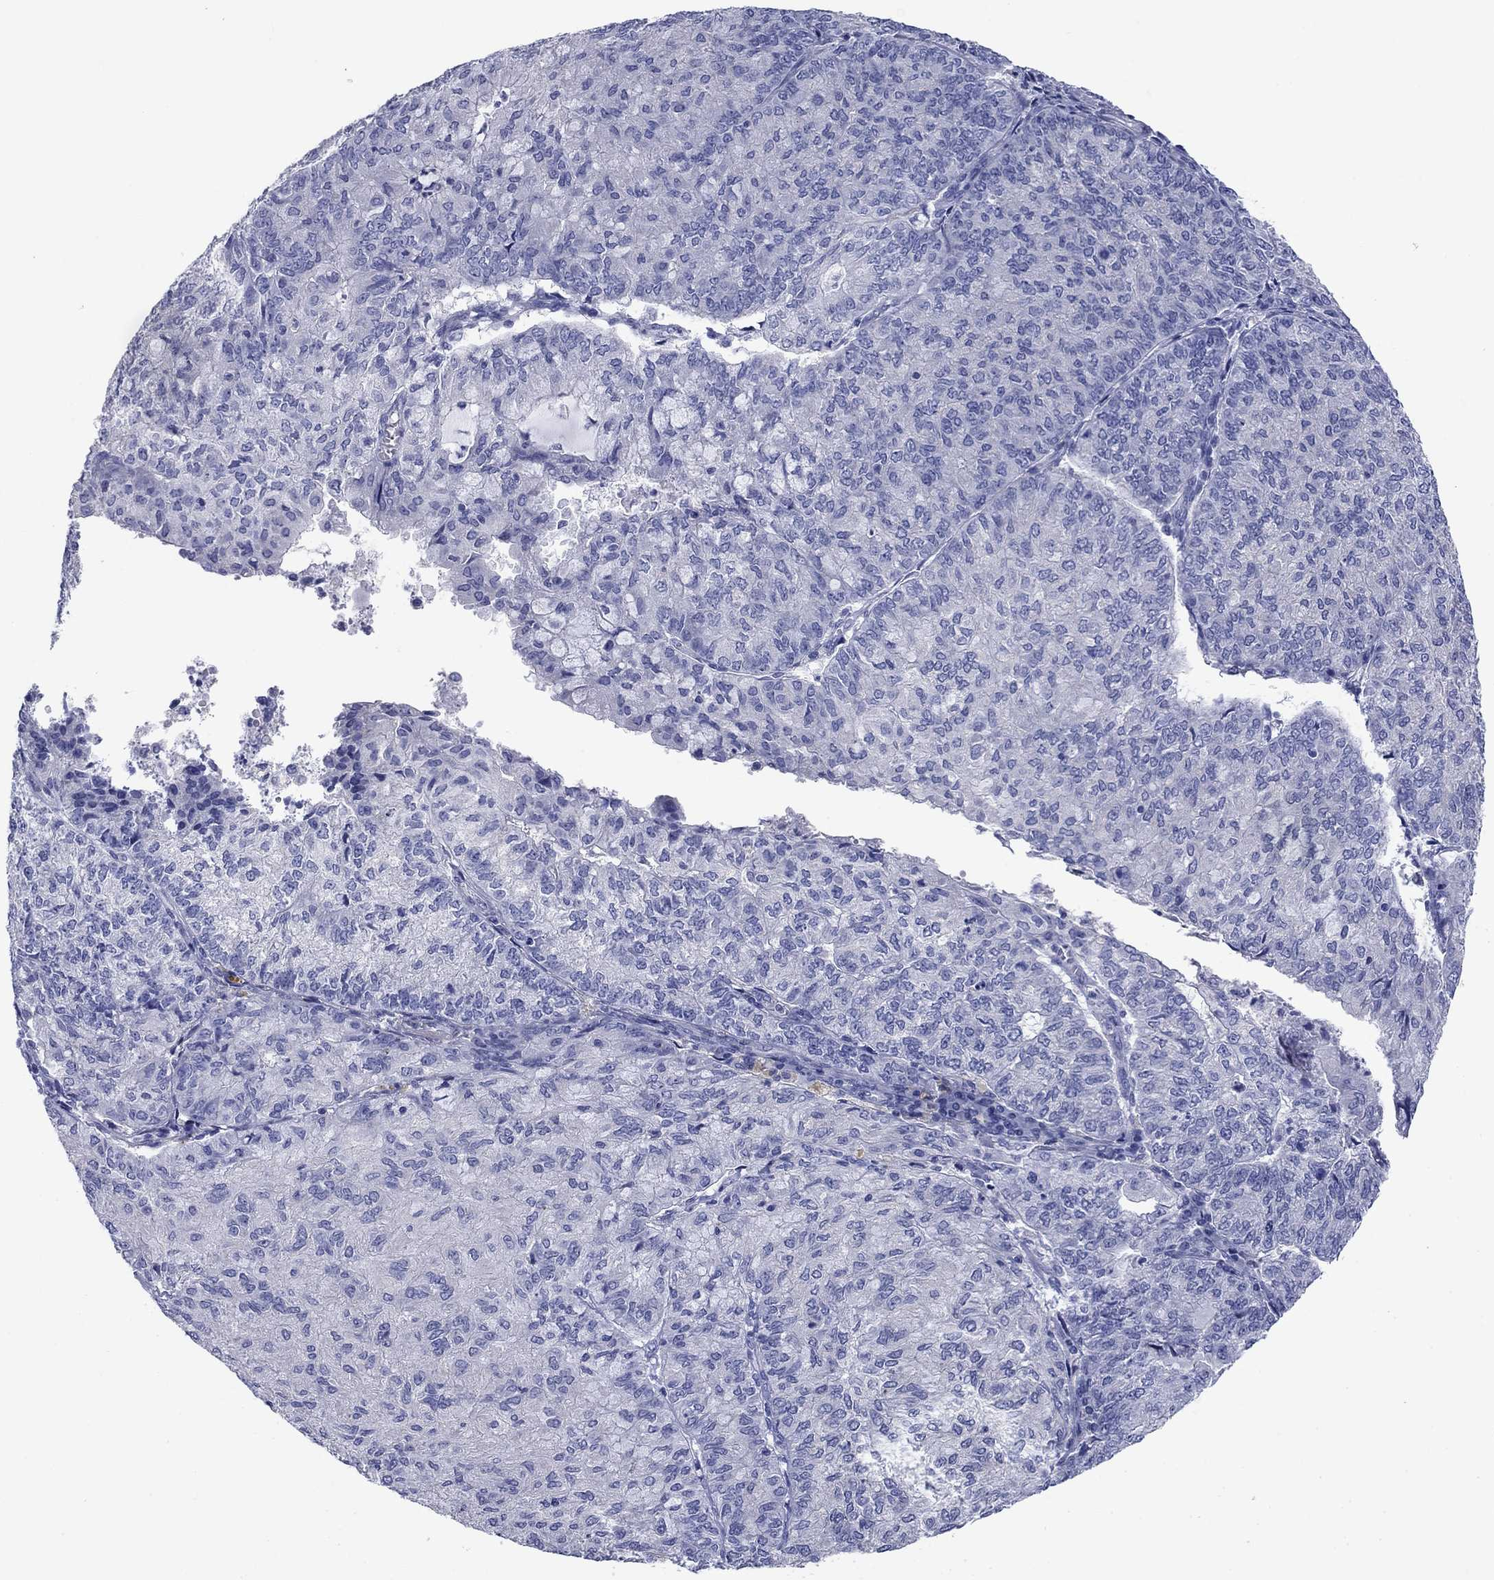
{"staining": {"intensity": "negative", "quantity": "none", "location": "none"}, "tissue": "endometrial cancer", "cell_type": "Tumor cells", "image_type": "cancer", "snomed": [{"axis": "morphology", "description": "Adenocarcinoma, NOS"}, {"axis": "topography", "description": "Endometrium"}], "caption": "Photomicrograph shows no significant protein positivity in tumor cells of adenocarcinoma (endometrial).", "gene": "PRKCG", "patient": {"sex": "female", "age": 82}}